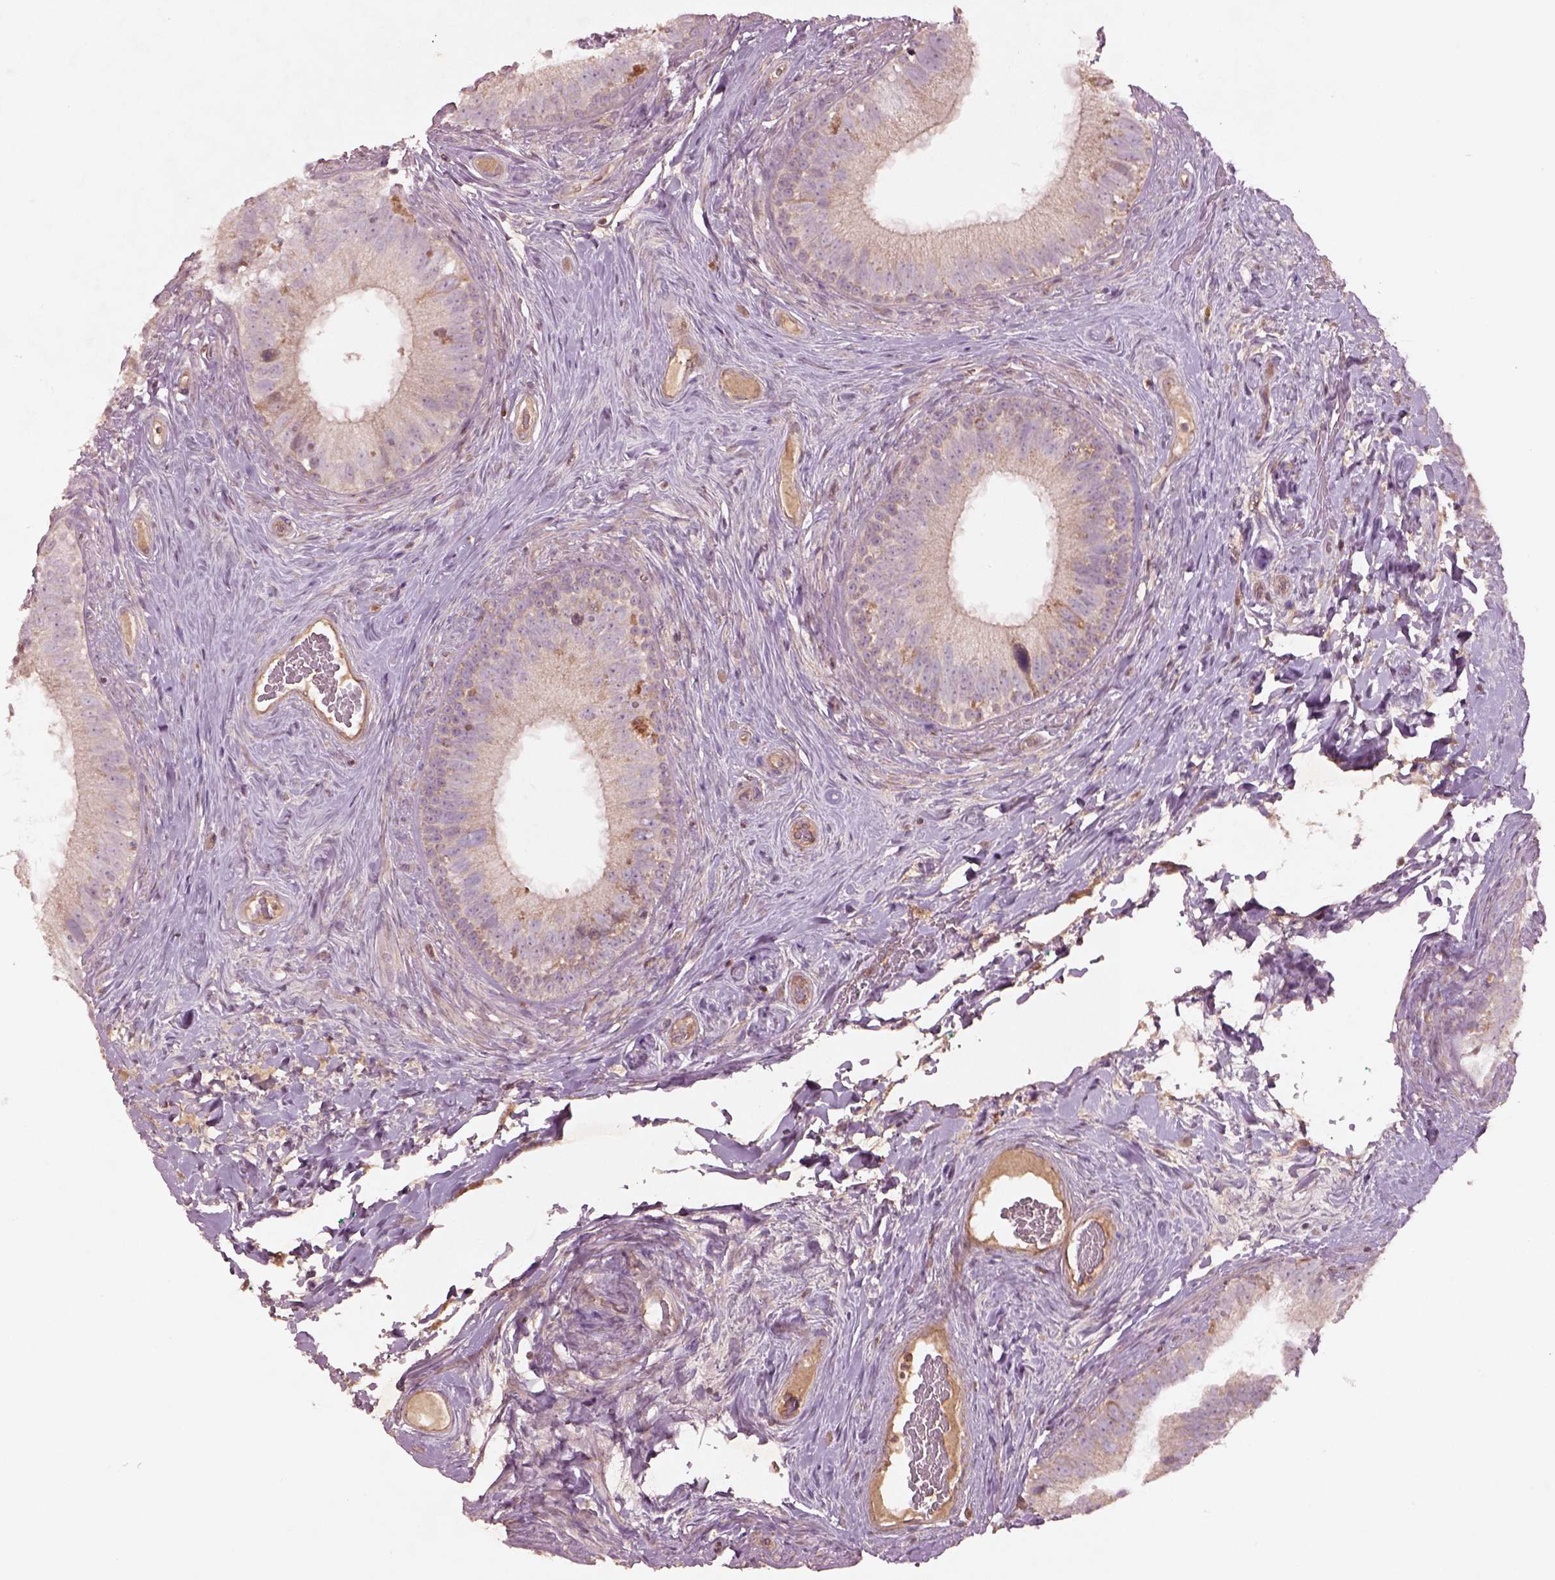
{"staining": {"intensity": "negative", "quantity": "none", "location": "none"}, "tissue": "epididymis", "cell_type": "Glandular cells", "image_type": "normal", "snomed": [{"axis": "morphology", "description": "Normal tissue, NOS"}, {"axis": "topography", "description": "Epididymis"}], "caption": "IHC of benign human epididymis displays no expression in glandular cells.", "gene": "SLC25A31", "patient": {"sex": "male", "age": 59}}